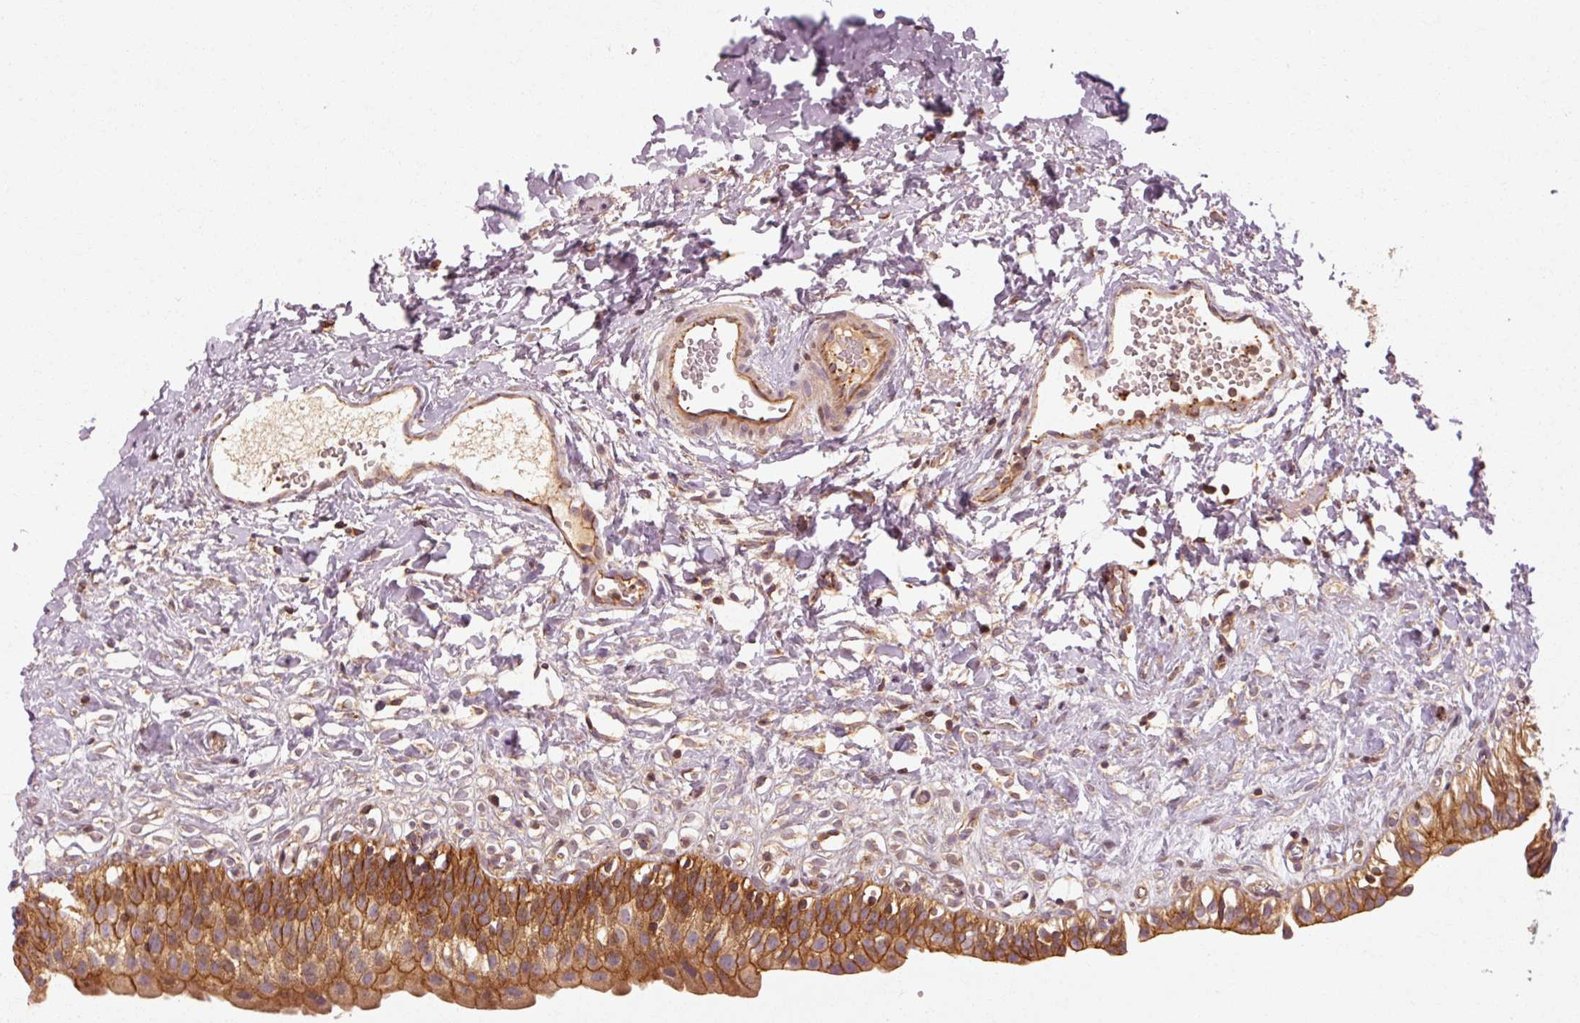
{"staining": {"intensity": "strong", "quantity": ">75%", "location": "cytoplasmic/membranous"}, "tissue": "urinary bladder", "cell_type": "Urothelial cells", "image_type": "normal", "snomed": [{"axis": "morphology", "description": "Normal tissue, NOS"}, {"axis": "topography", "description": "Urinary bladder"}], "caption": "Urothelial cells show strong cytoplasmic/membranous expression in about >75% of cells in unremarkable urinary bladder. (DAB (3,3'-diaminobenzidine) IHC, brown staining for protein, blue staining for nuclei).", "gene": "CTNNA1", "patient": {"sex": "male", "age": 51}}